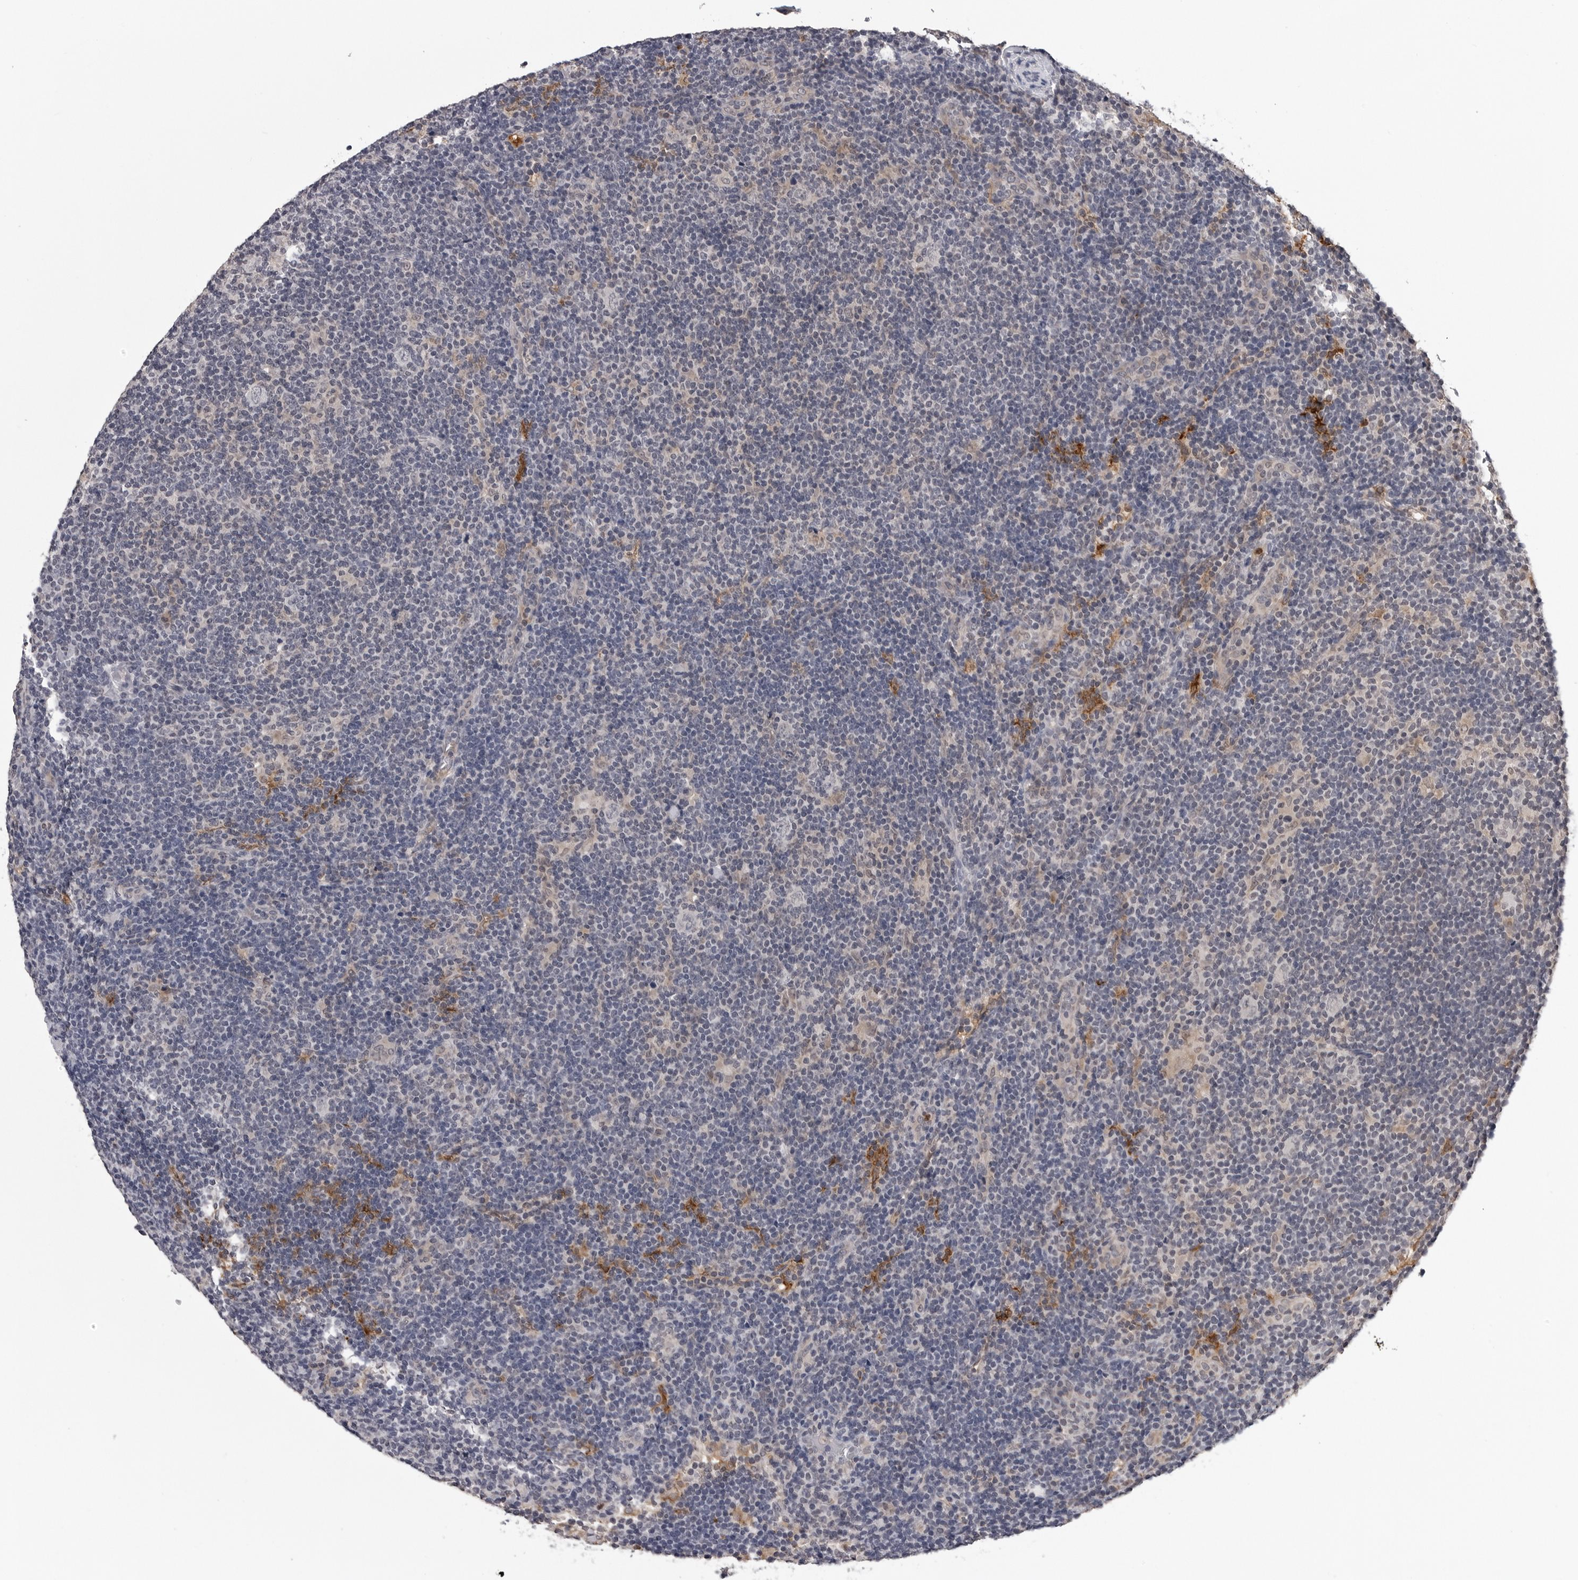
{"staining": {"intensity": "negative", "quantity": "none", "location": "none"}, "tissue": "lymphoma", "cell_type": "Tumor cells", "image_type": "cancer", "snomed": [{"axis": "morphology", "description": "Hodgkin's disease, NOS"}, {"axis": "topography", "description": "Lymph node"}], "caption": "High magnification brightfield microscopy of Hodgkin's disease stained with DAB (3,3'-diaminobenzidine) (brown) and counterstained with hematoxylin (blue): tumor cells show no significant expression.", "gene": "TRMT13", "patient": {"sex": "female", "age": 57}}